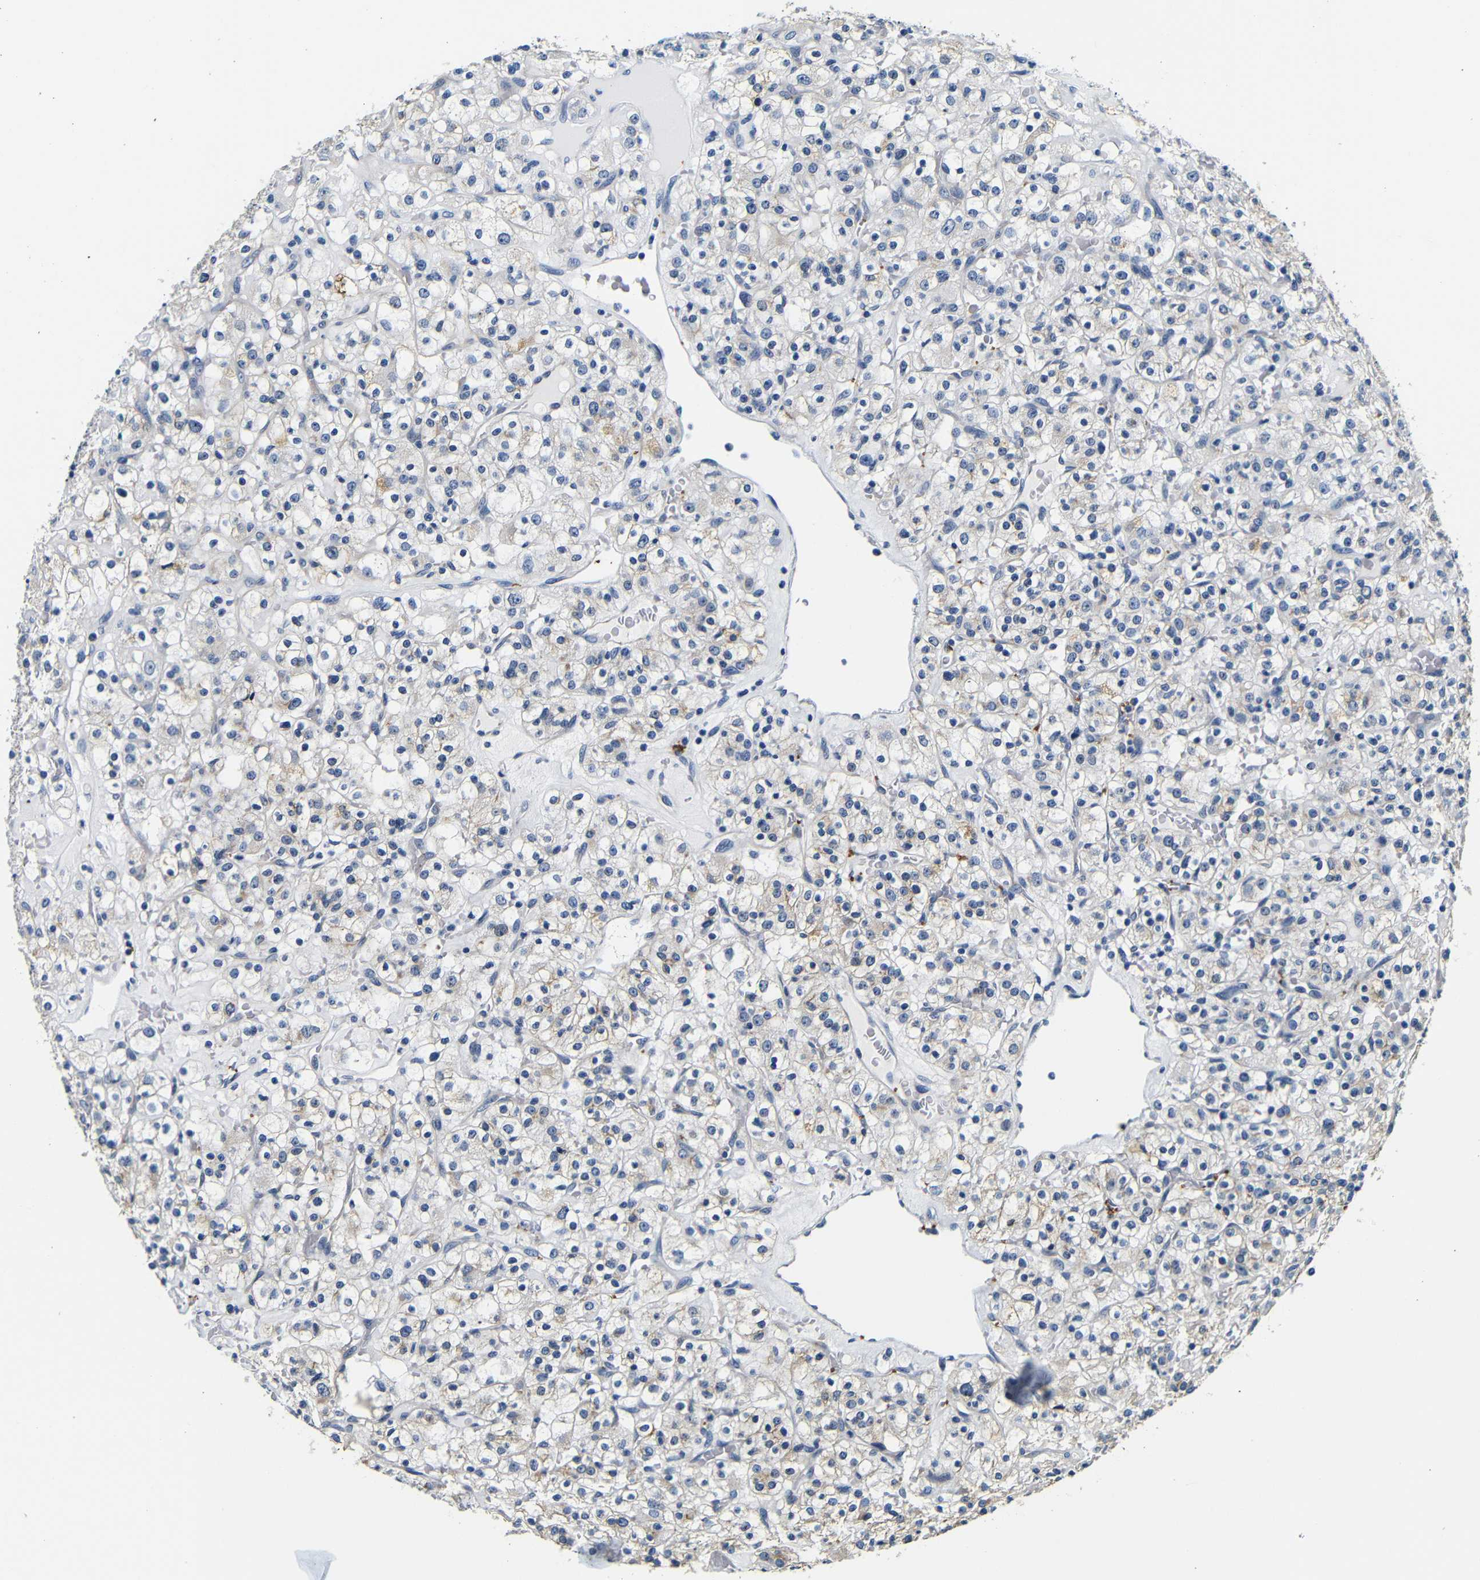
{"staining": {"intensity": "weak", "quantity": "<25%", "location": "cytoplasmic/membranous"}, "tissue": "renal cancer", "cell_type": "Tumor cells", "image_type": "cancer", "snomed": [{"axis": "morphology", "description": "Normal tissue, NOS"}, {"axis": "morphology", "description": "Adenocarcinoma, NOS"}, {"axis": "topography", "description": "Kidney"}], "caption": "Photomicrograph shows no protein positivity in tumor cells of renal adenocarcinoma tissue. The staining is performed using DAB brown chromogen with nuclei counter-stained in using hematoxylin.", "gene": "GP1BA", "patient": {"sex": "female", "age": 72}}